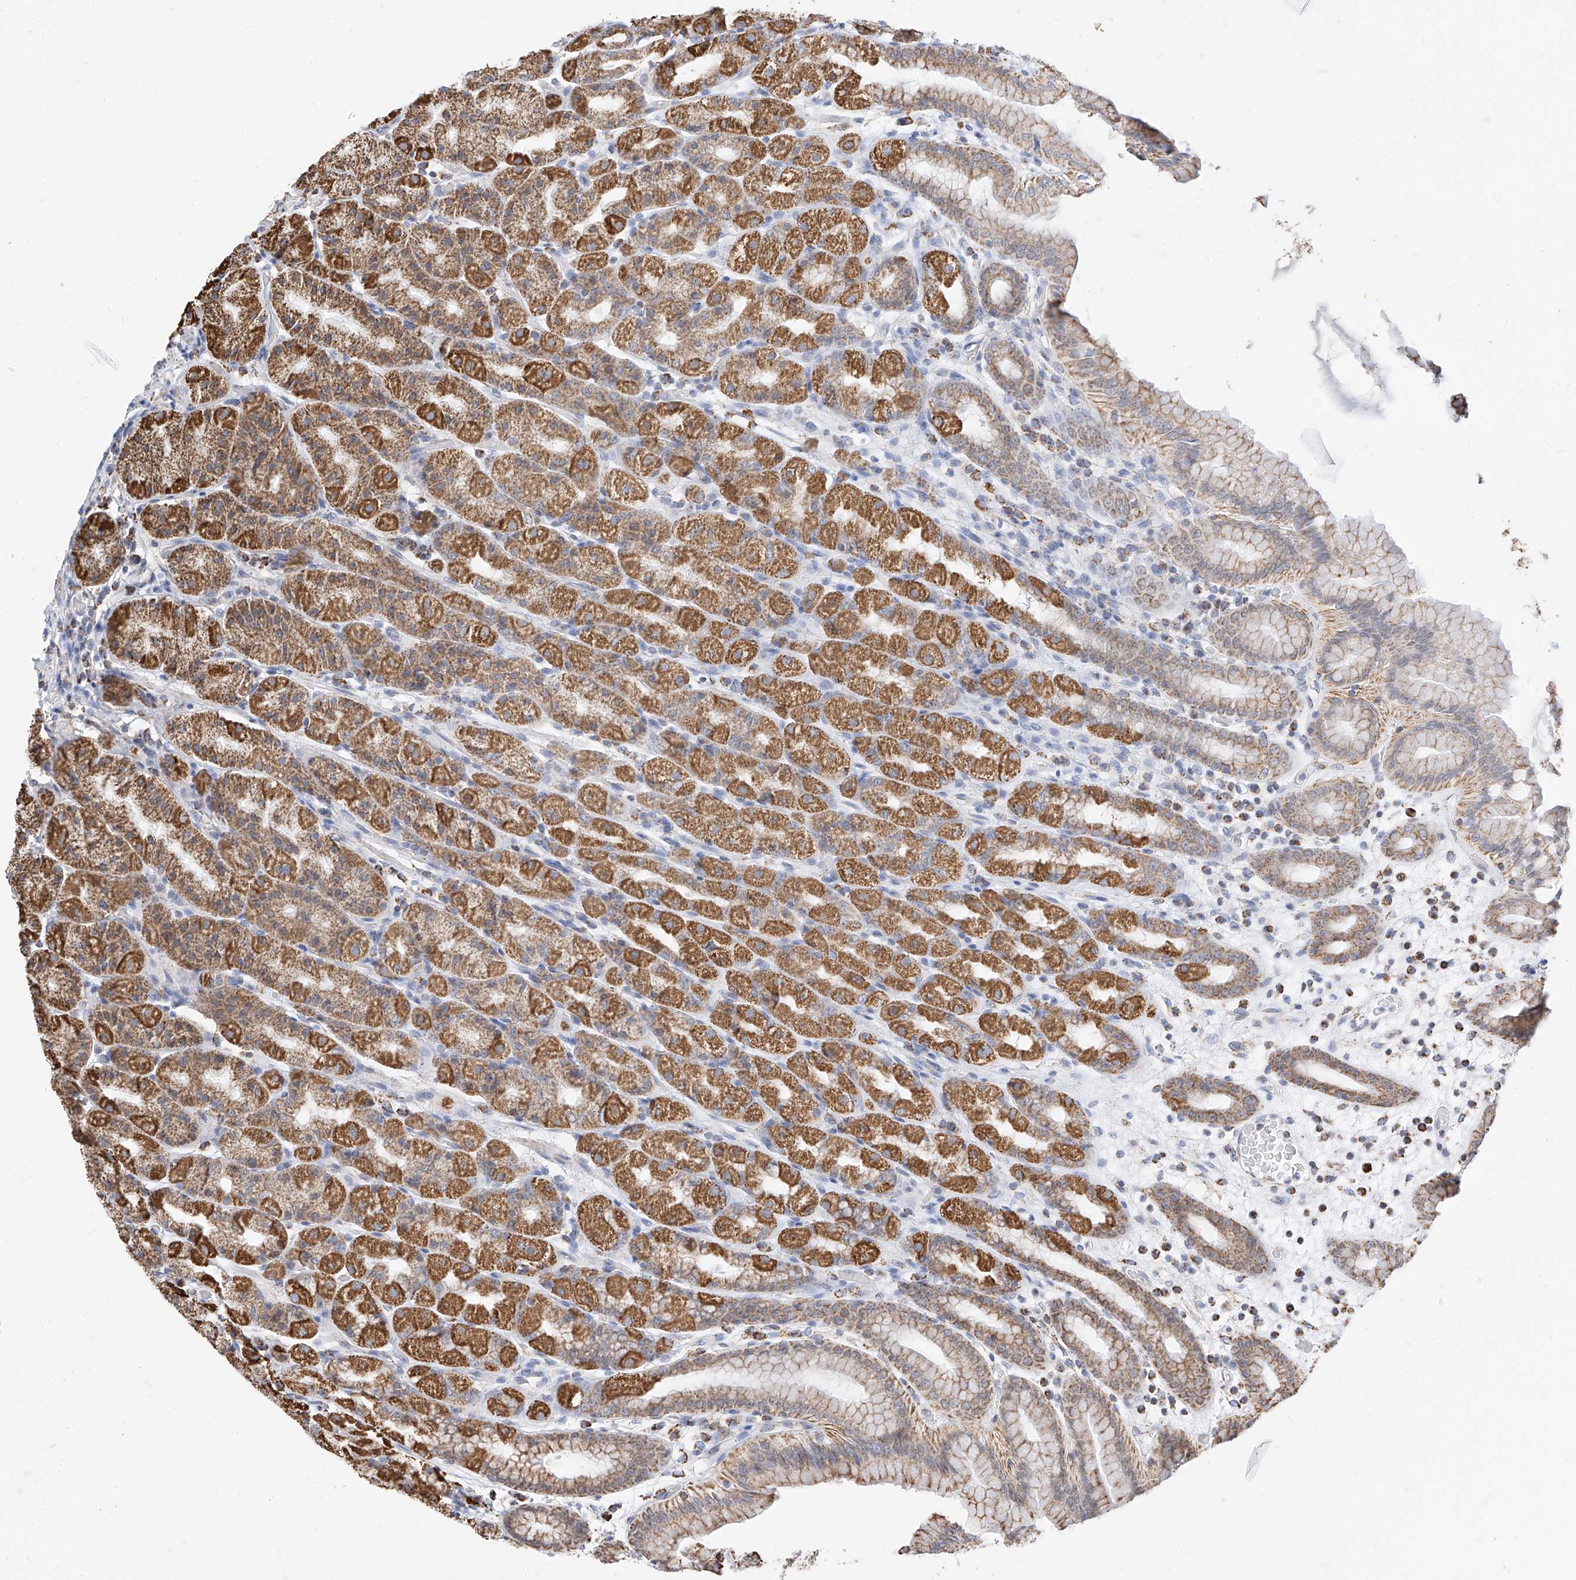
{"staining": {"intensity": "strong", "quantity": ">75%", "location": "cytoplasmic/membranous"}, "tissue": "stomach", "cell_type": "Glandular cells", "image_type": "normal", "snomed": [{"axis": "morphology", "description": "Normal tissue, NOS"}, {"axis": "topography", "description": "Stomach, upper"}], "caption": "A high amount of strong cytoplasmic/membranous expression is appreciated in about >75% of glandular cells in unremarkable stomach. The staining was performed using DAB, with brown indicating positive protein expression. Nuclei are stained blue with hematoxylin.", "gene": "NALCN", "patient": {"sex": "male", "age": 68}}